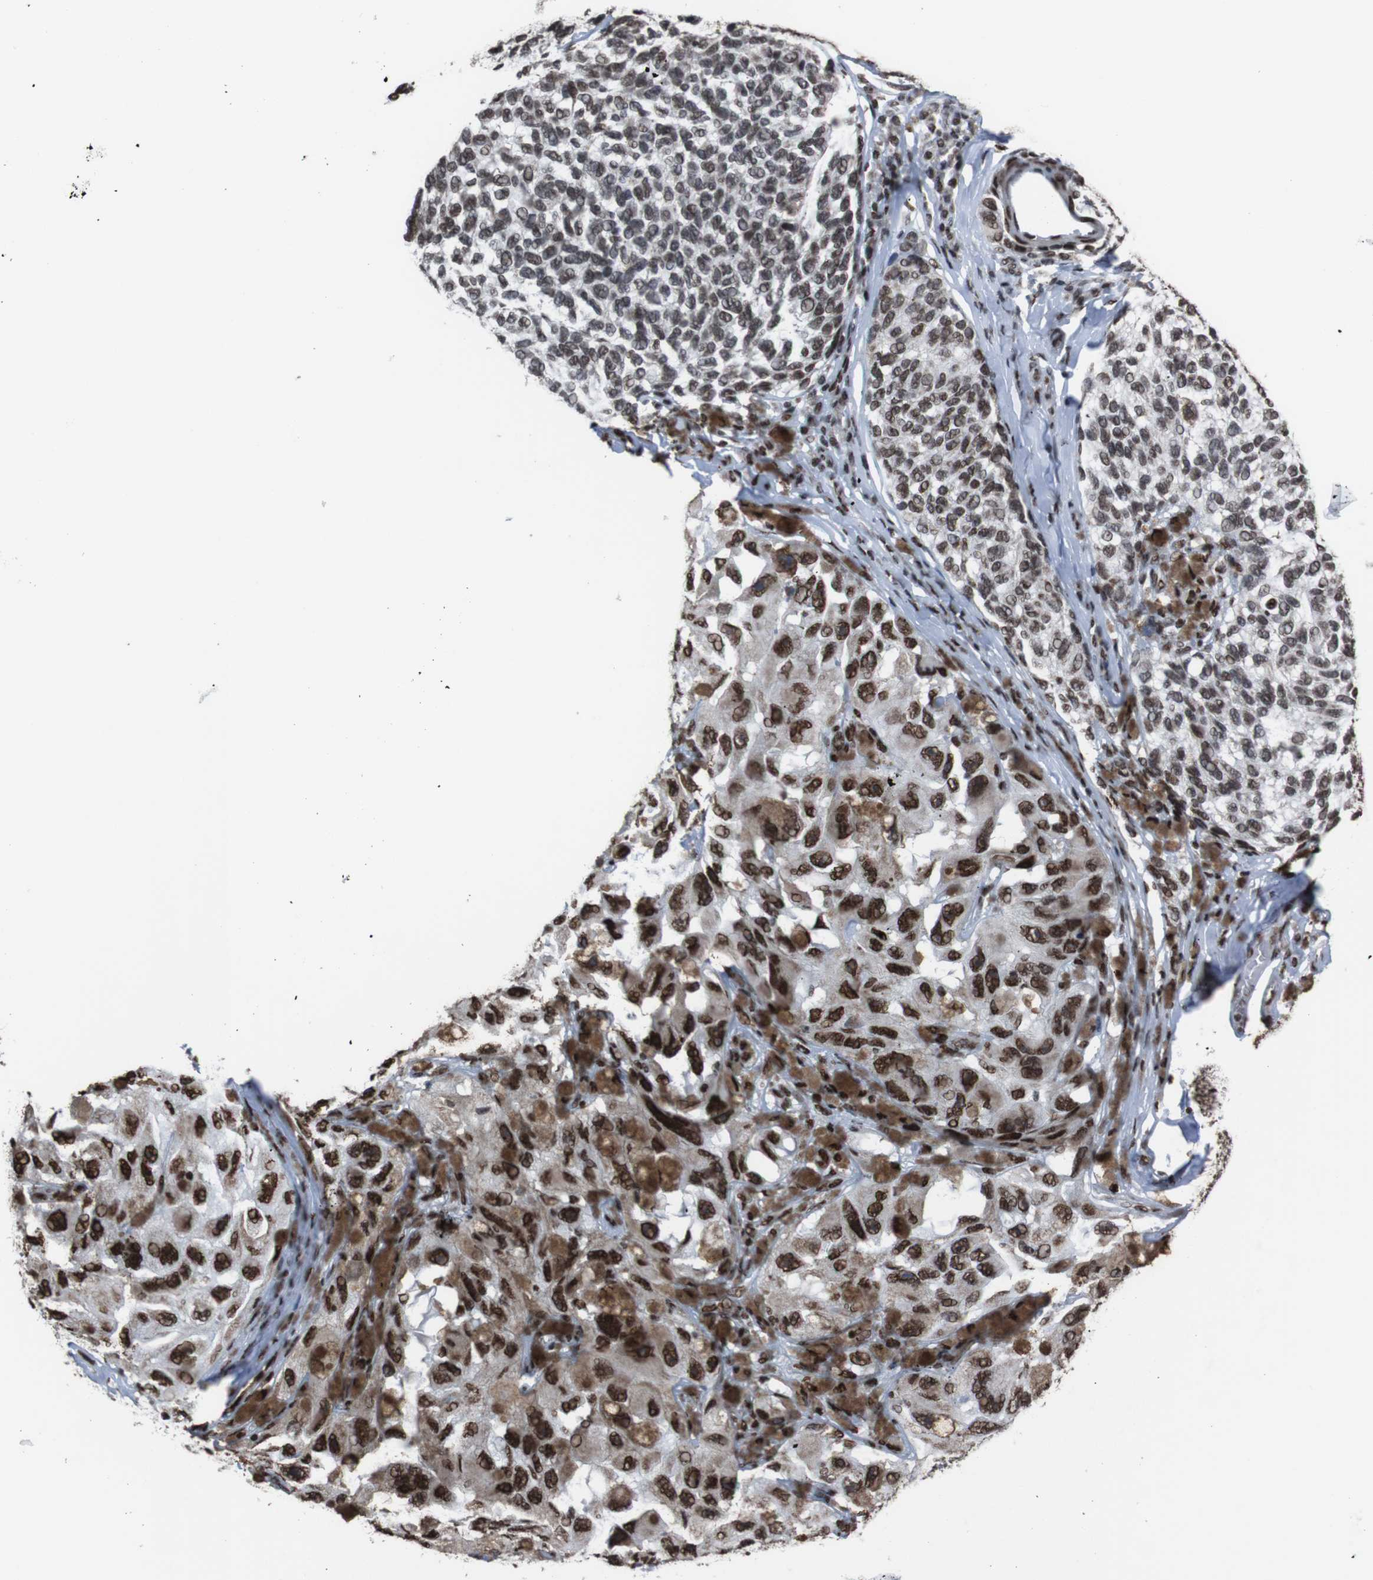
{"staining": {"intensity": "strong", "quantity": ">75%", "location": "nuclear"}, "tissue": "melanoma", "cell_type": "Tumor cells", "image_type": "cancer", "snomed": [{"axis": "morphology", "description": "Malignant melanoma, NOS"}, {"axis": "topography", "description": "Skin"}], "caption": "Human malignant melanoma stained for a protein (brown) shows strong nuclear positive staining in about >75% of tumor cells.", "gene": "ROMO1", "patient": {"sex": "female", "age": 73}}